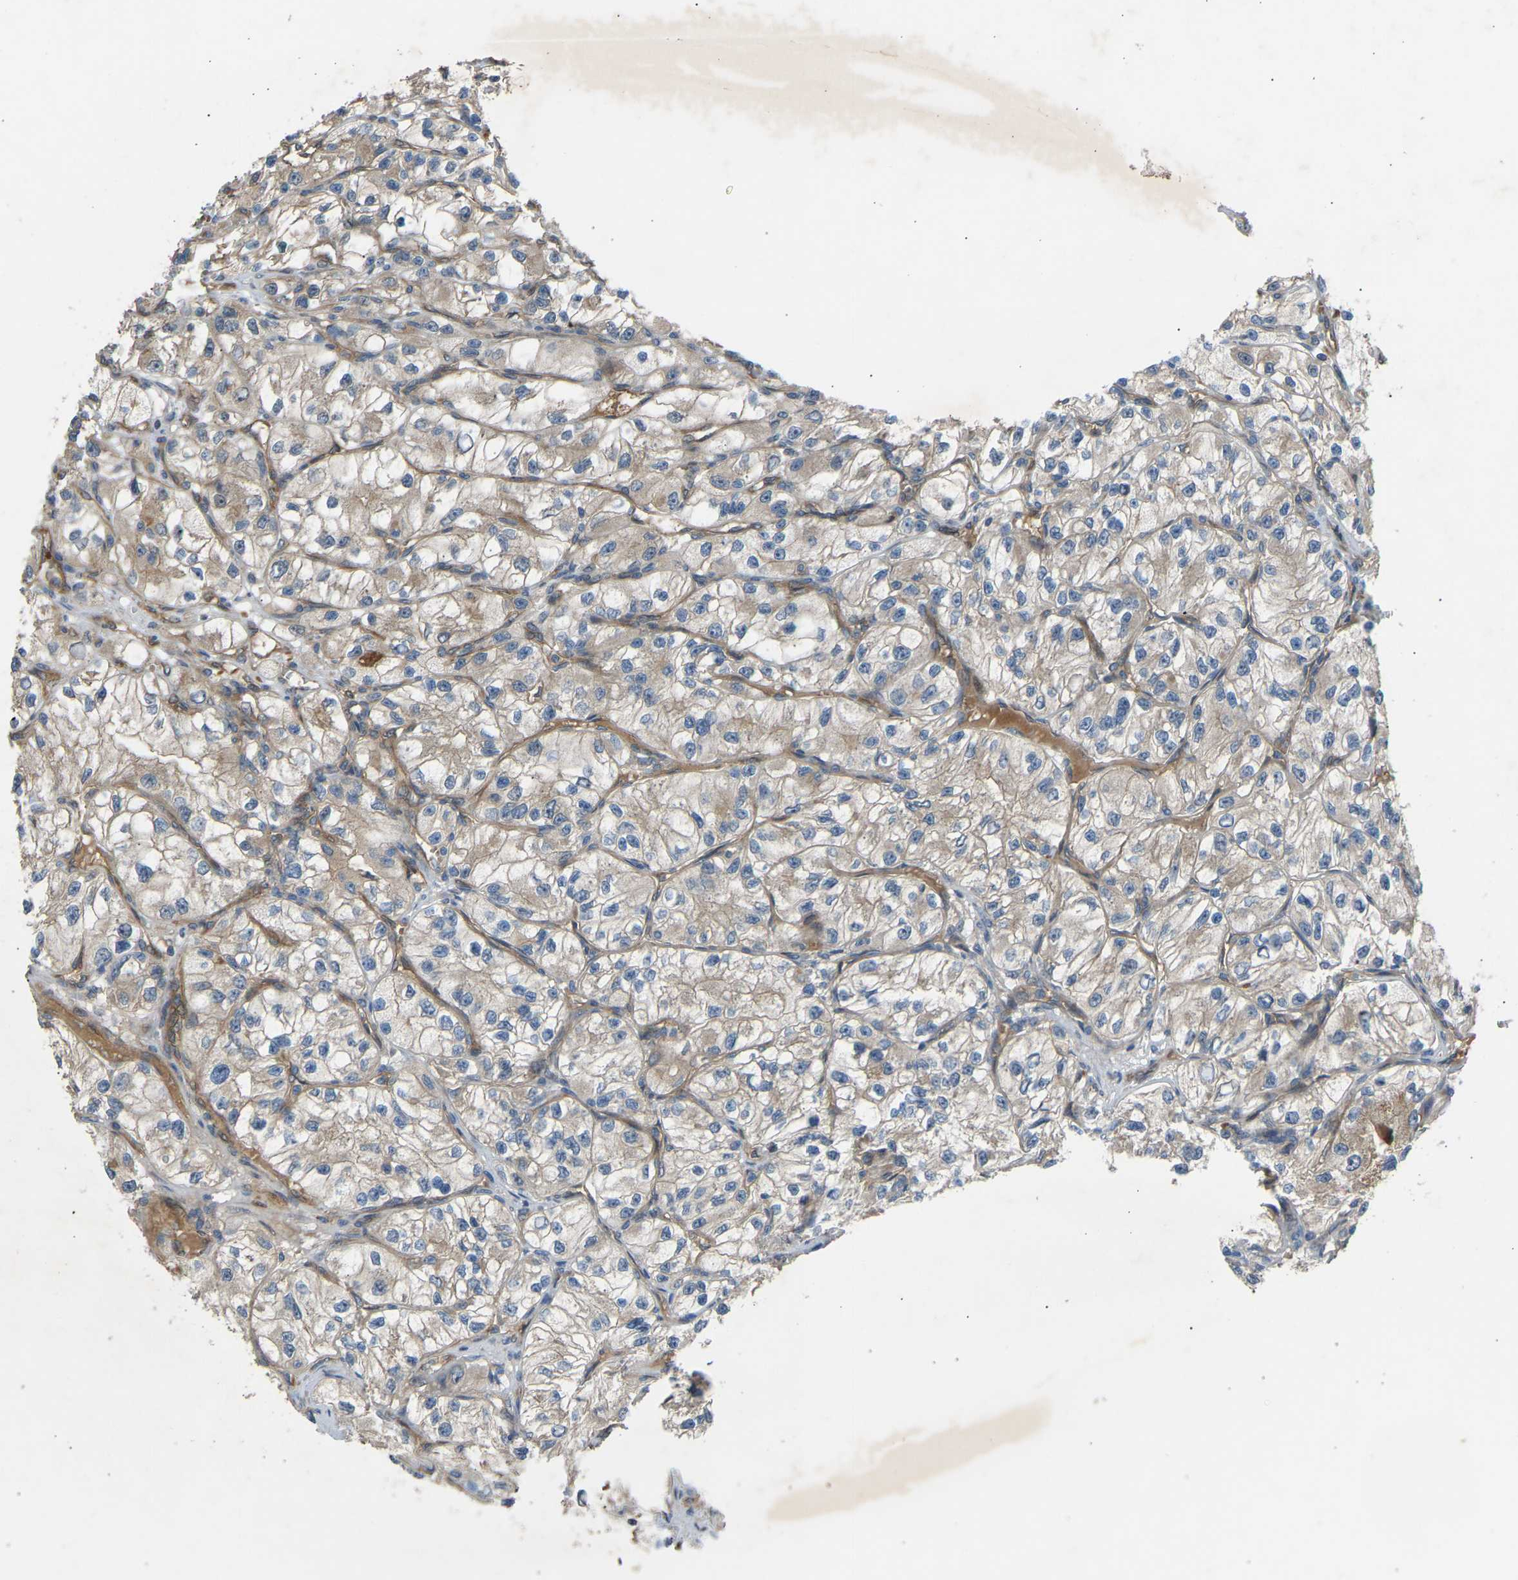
{"staining": {"intensity": "moderate", "quantity": "<25%", "location": "cytoplasmic/membranous"}, "tissue": "renal cancer", "cell_type": "Tumor cells", "image_type": "cancer", "snomed": [{"axis": "morphology", "description": "Adenocarcinoma, NOS"}, {"axis": "topography", "description": "Kidney"}], "caption": "Renal adenocarcinoma stained with a brown dye exhibits moderate cytoplasmic/membranous positive expression in about <25% of tumor cells.", "gene": "GAS2L1", "patient": {"sex": "female", "age": 57}}